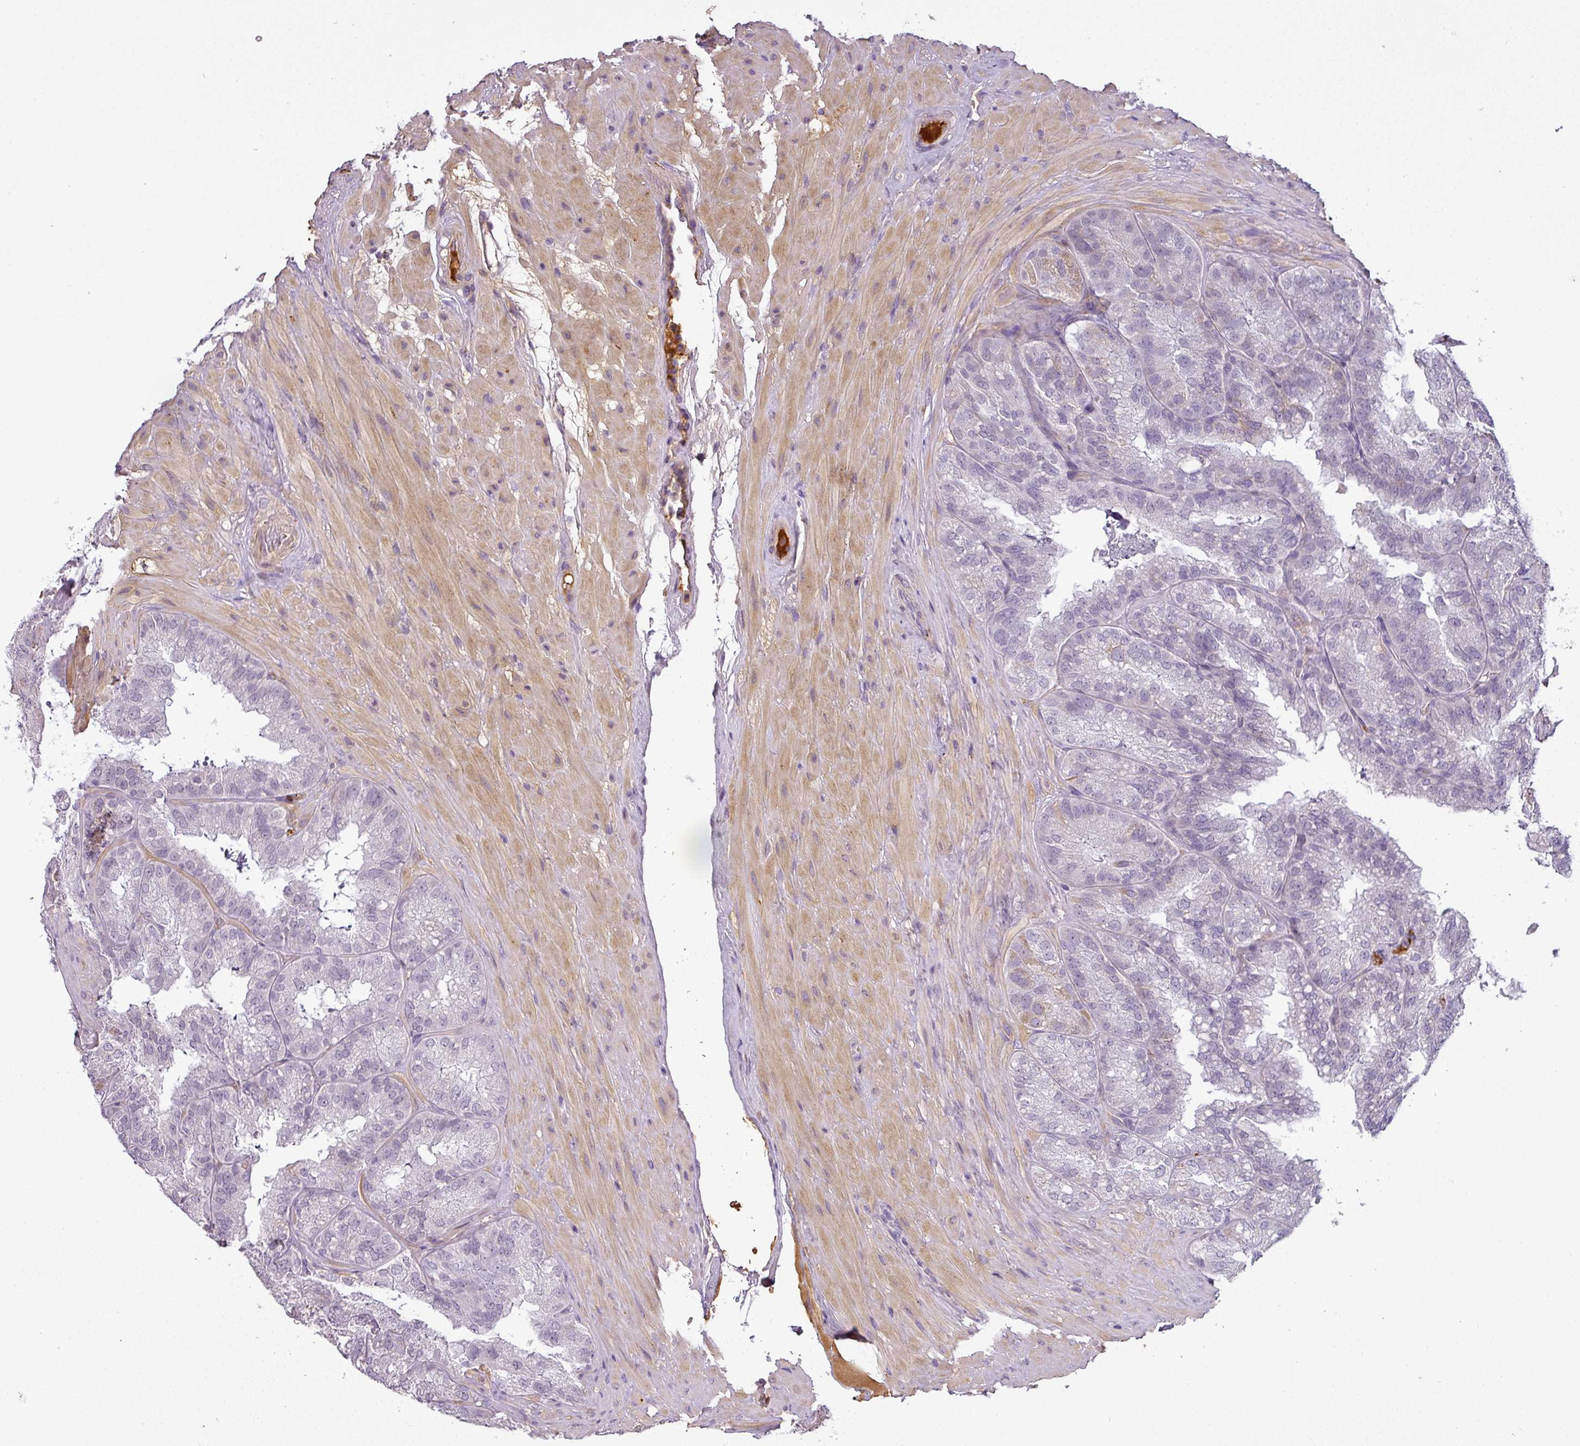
{"staining": {"intensity": "negative", "quantity": "none", "location": "none"}, "tissue": "seminal vesicle", "cell_type": "Glandular cells", "image_type": "normal", "snomed": [{"axis": "morphology", "description": "Normal tissue, NOS"}, {"axis": "topography", "description": "Seminal veicle"}], "caption": "Benign seminal vesicle was stained to show a protein in brown. There is no significant staining in glandular cells. (DAB (3,3'-diaminobenzidine) immunohistochemistry (IHC) visualized using brightfield microscopy, high magnification).", "gene": "APOC1", "patient": {"sex": "male", "age": 58}}